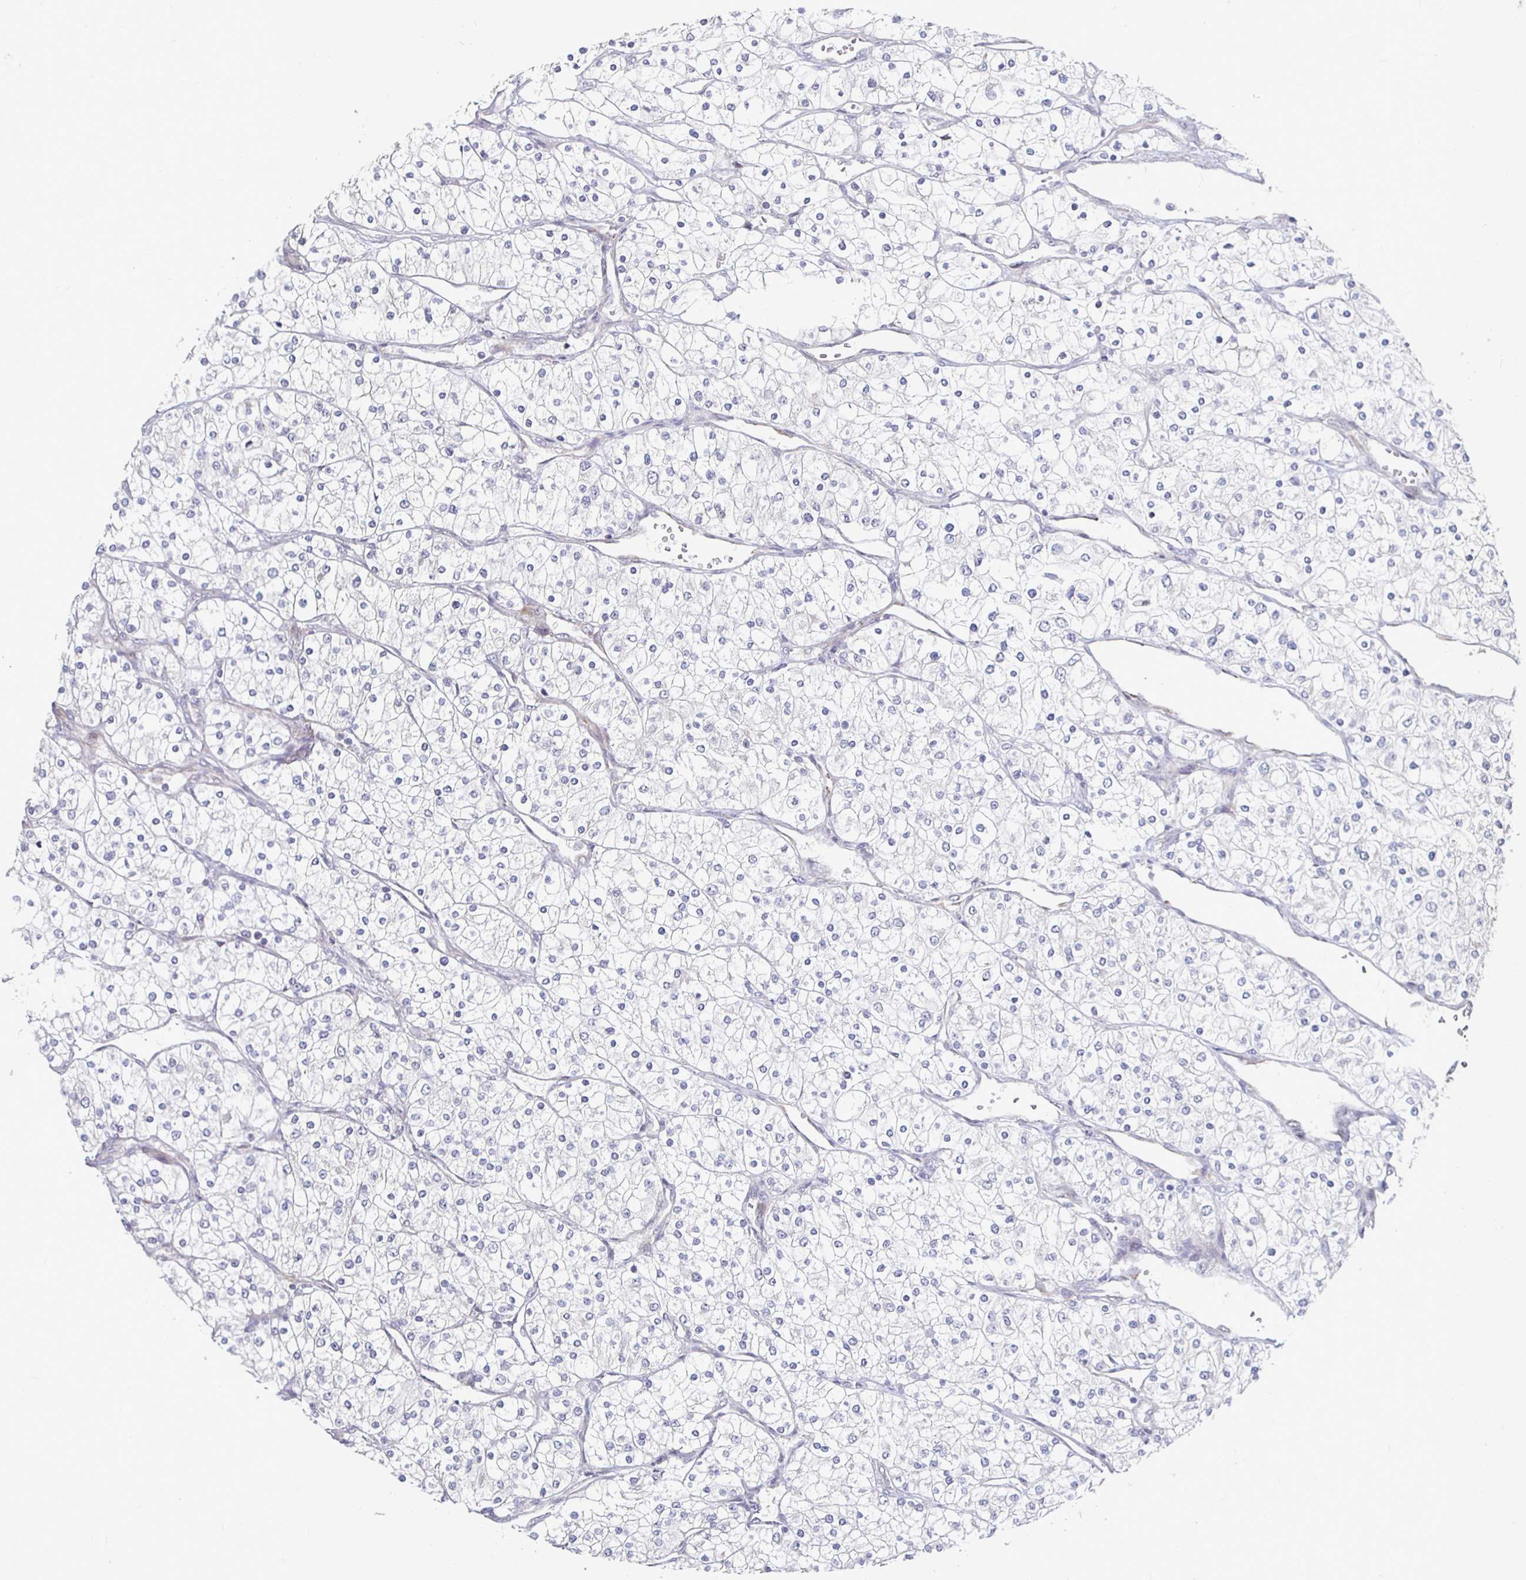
{"staining": {"intensity": "negative", "quantity": "none", "location": "none"}, "tissue": "renal cancer", "cell_type": "Tumor cells", "image_type": "cancer", "snomed": [{"axis": "morphology", "description": "Adenocarcinoma, NOS"}, {"axis": "topography", "description": "Kidney"}], "caption": "A high-resolution histopathology image shows immunohistochemistry (IHC) staining of adenocarcinoma (renal), which shows no significant staining in tumor cells.", "gene": "CAPN11", "patient": {"sex": "male", "age": 80}}